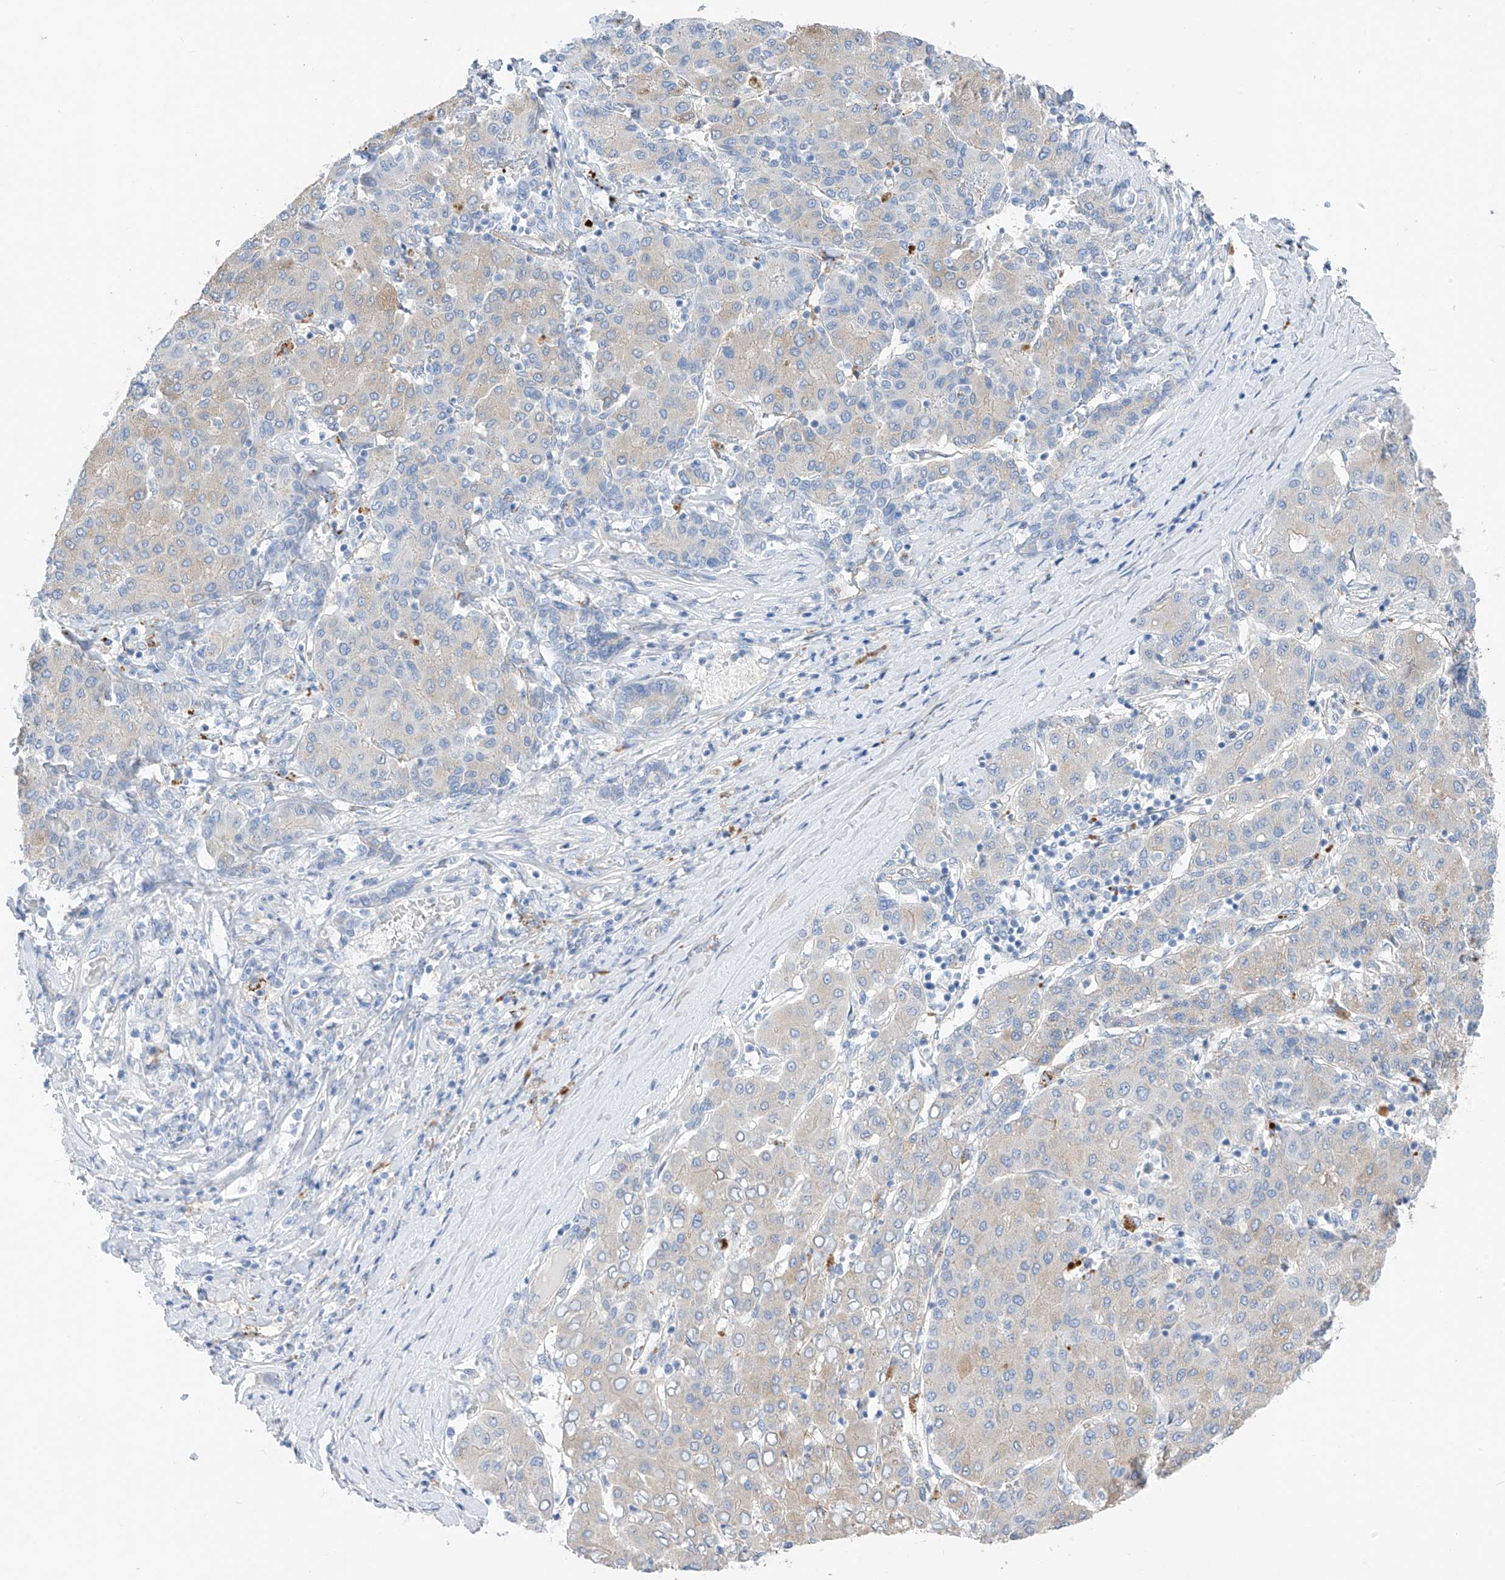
{"staining": {"intensity": "weak", "quantity": "<25%", "location": "cytoplasmic/membranous"}, "tissue": "liver cancer", "cell_type": "Tumor cells", "image_type": "cancer", "snomed": [{"axis": "morphology", "description": "Carcinoma, Hepatocellular, NOS"}, {"axis": "topography", "description": "Liver"}], "caption": "Immunohistochemistry micrograph of human liver cancer stained for a protein (brown), which demonstrates no positivity in tumor cells.", "gene": "ITGA9", "patient": {"sex": "male", "age": 65}}